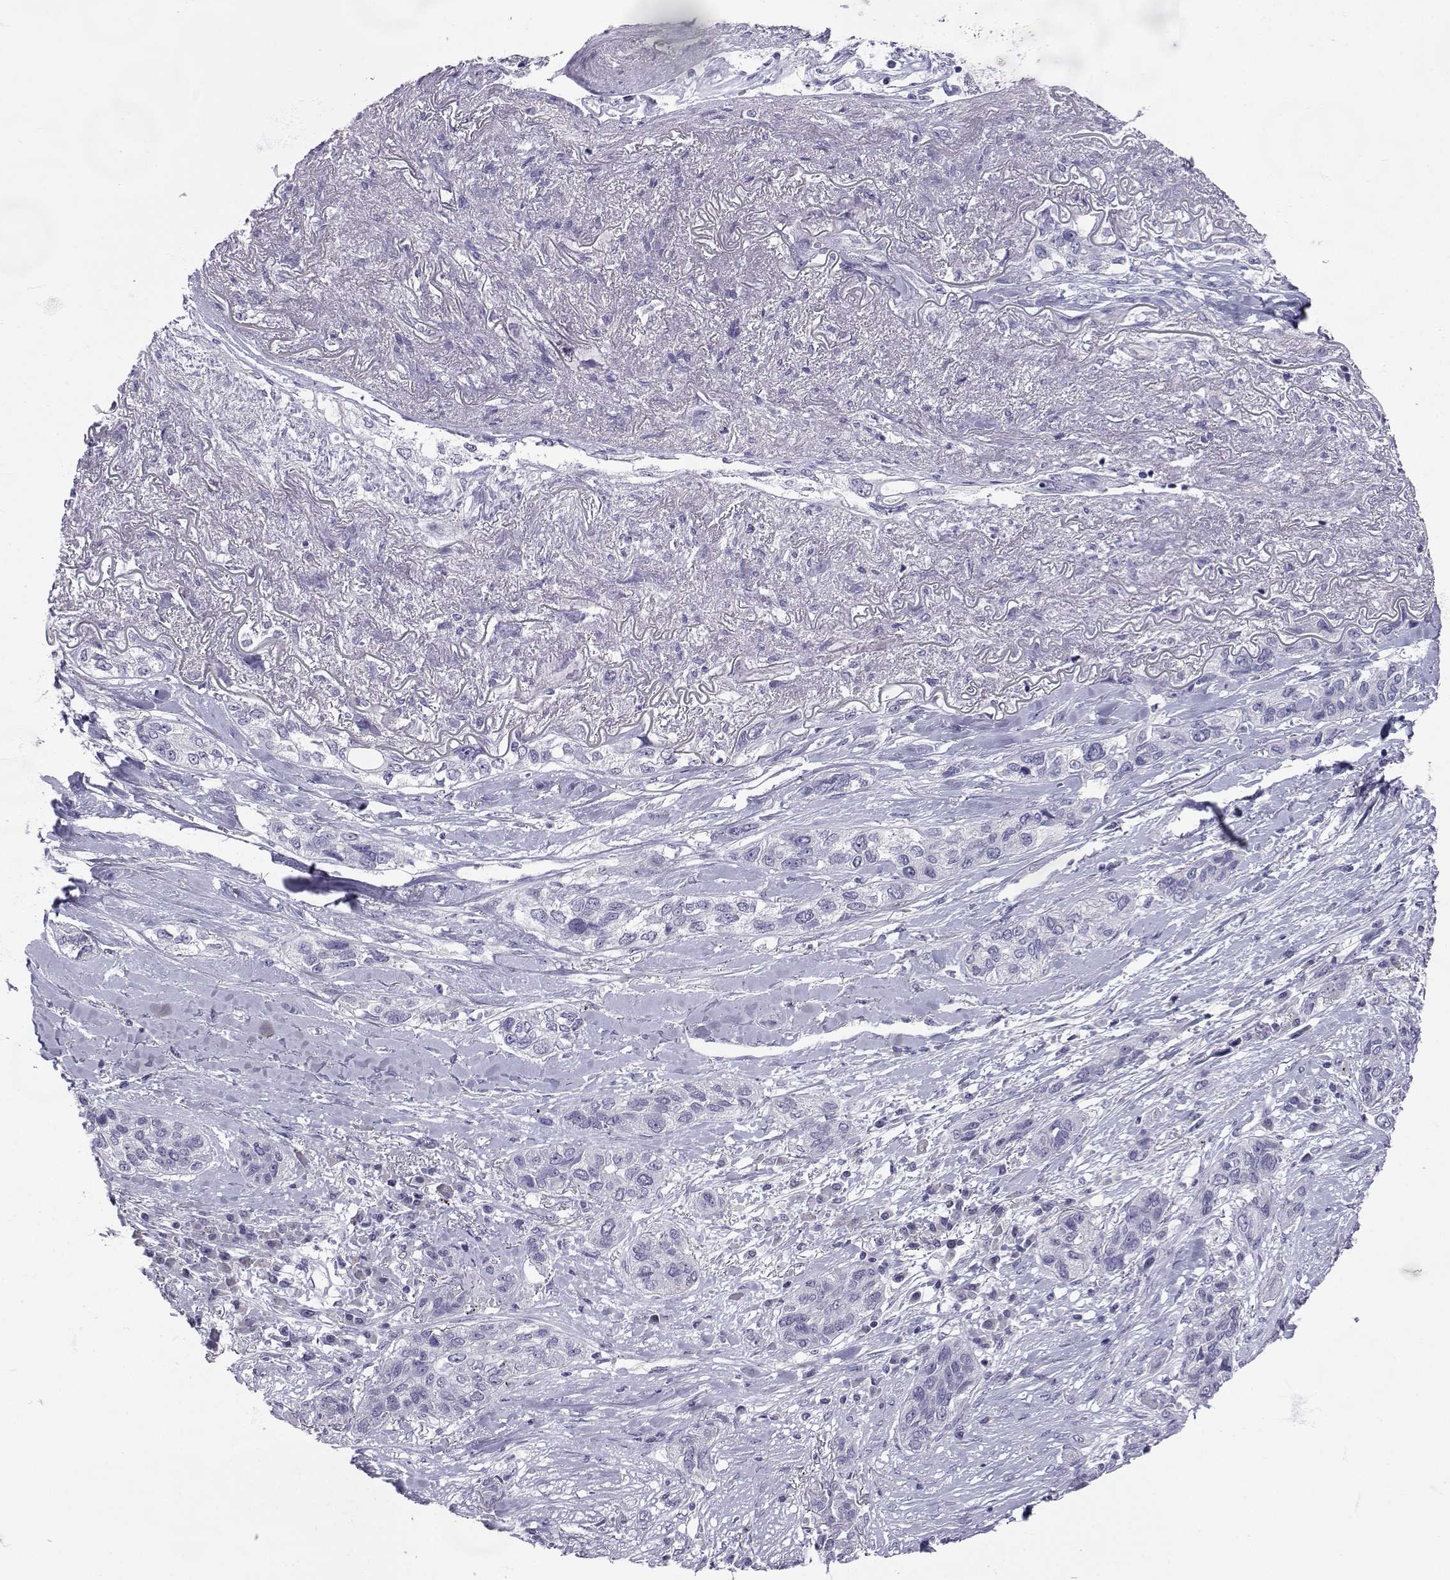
{"staining": {"intensity": "negative", "quantity": "none", "location": "none"}, "tissue": "lung cancer", "cell_type": "Tumor cells", "image_type": "cancer", "snomed": [{"axis": "morphology", "description": "Squamous cell carcinoma, NOS"}, {"axis": "topography", "description": "Lung"}], "caption": "Immunohistochemistry of squamous cell carcinoma (lung) shows no expression in tumor cells. Brightfield microscopy of immunohistochemistry stained with DAB (3,3'-diaminobenzidine) (brown) and hematoxylin (blue), captured at high magnification.", "gene": "SLC6A3", "patient": {"sex": "female", "age": 70}}